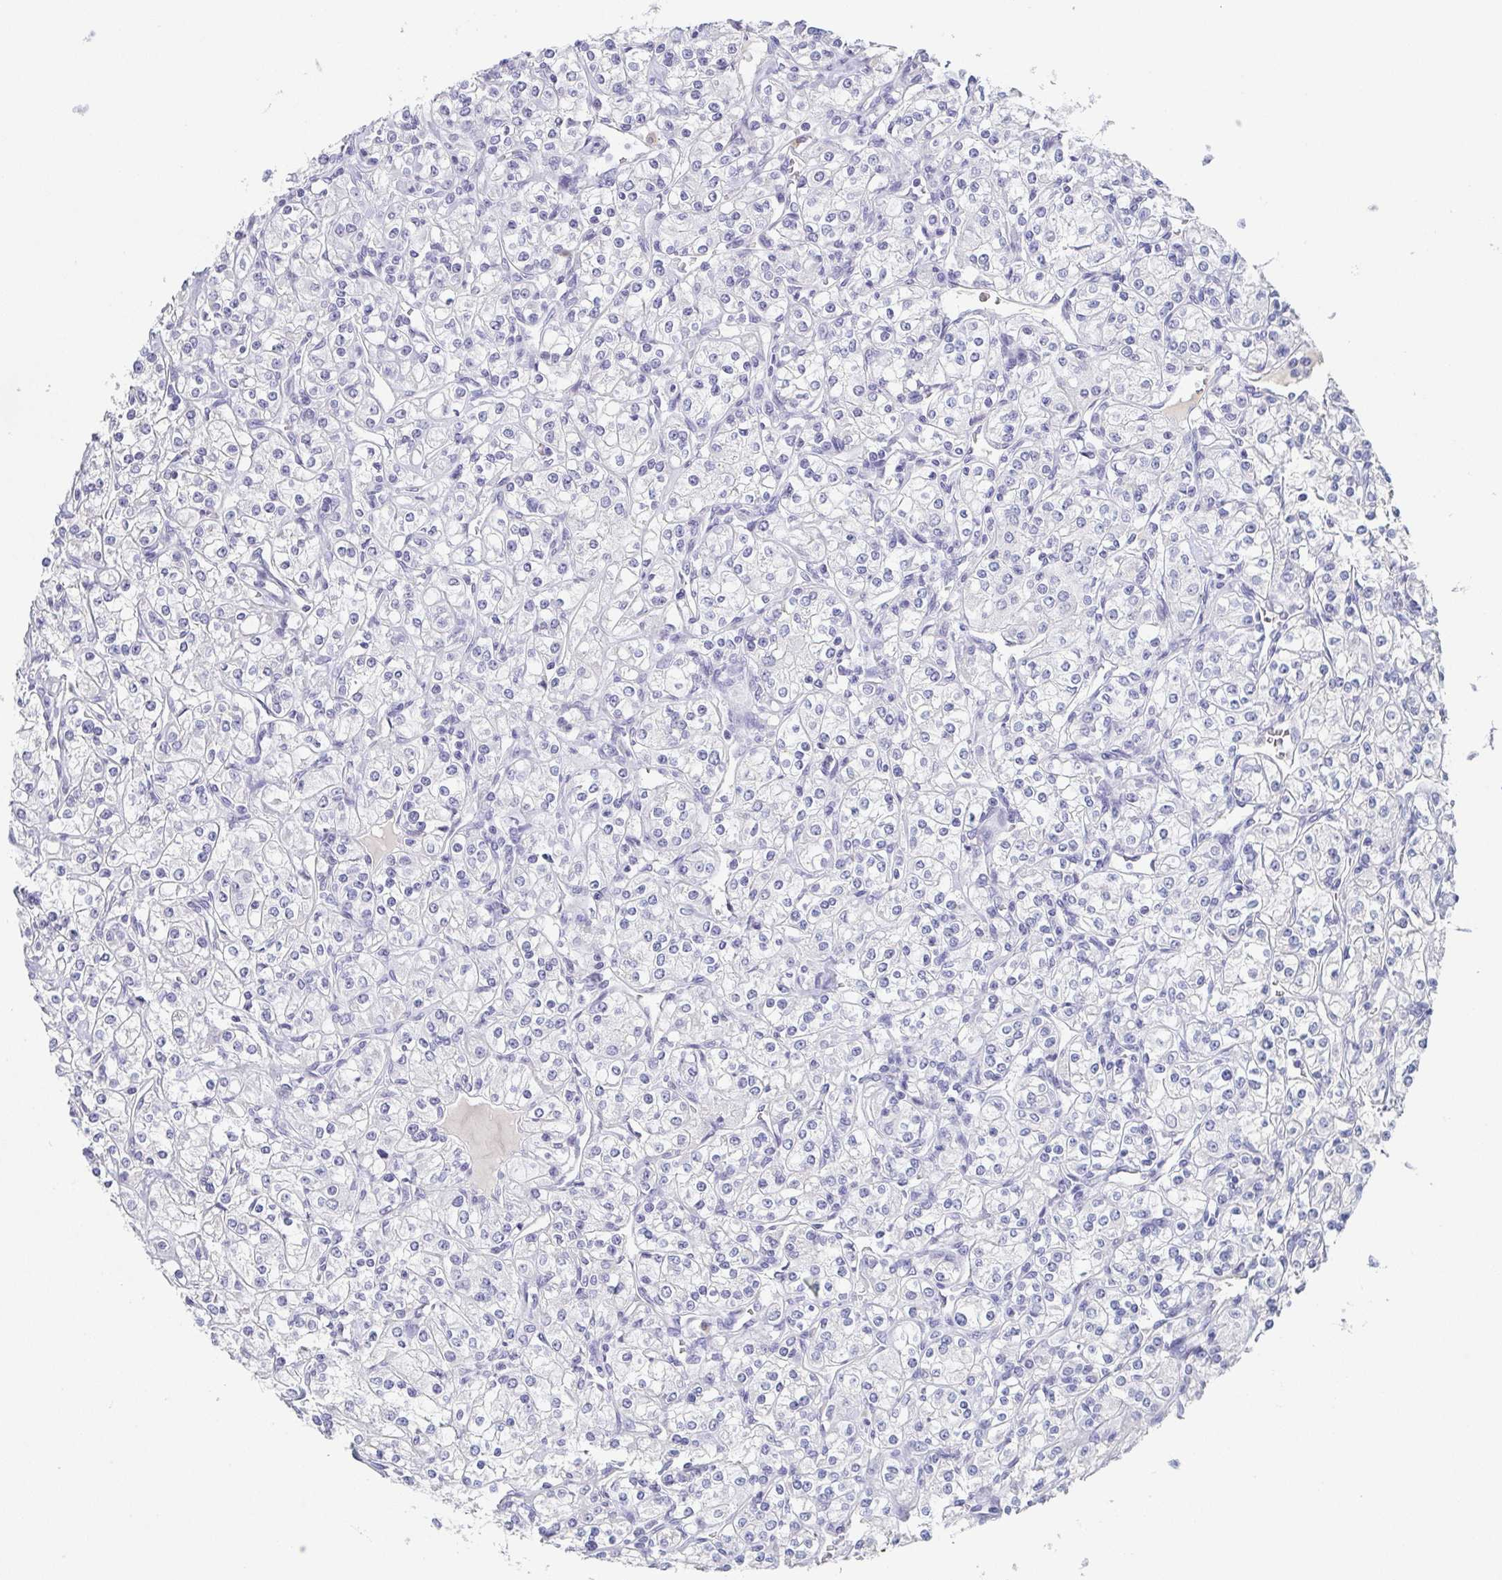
{"staining": {"intensity": "negative", "quantity": "none", "location": "none"}, "tissue": "renal cancer", "cell_type": "Tumor cells", "image_type": "cancer", "snomed": [{"axis": "morphology", "description": "Adenocarcinoma, NOS"}, {"axis": "topography", "description": "Kidney"}], "caption": "Renal adenocarcinoma was stained to show a protein in brown. There is no significant staining in tumor cells.", "gene": "ITLN1", "patient": {"sex": "male", "age": 77}}